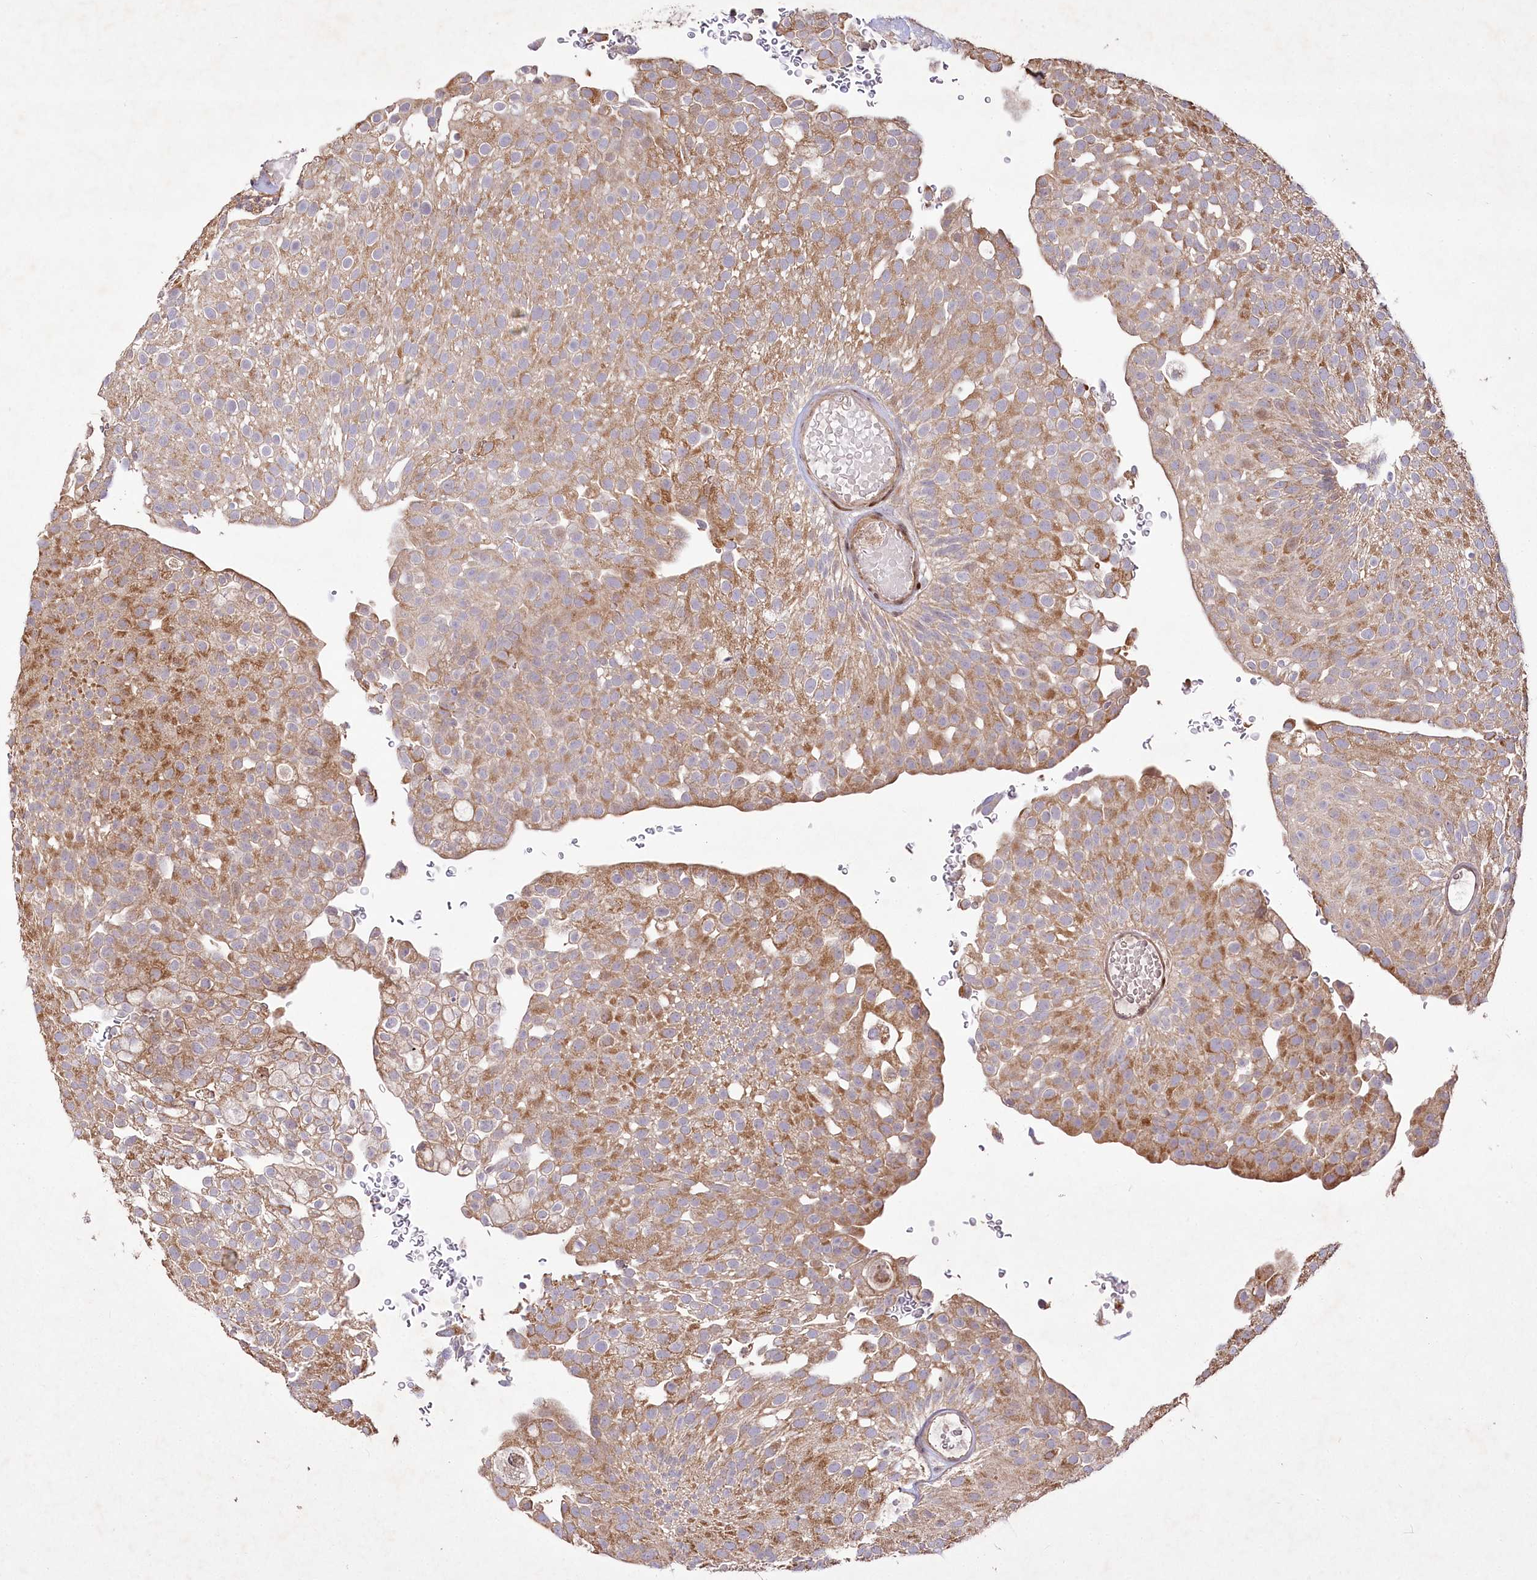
{"staining": {"intensity": "moderate", "quantity": ">75%", "location": "cytoplasmic/membranous"}, "tissue": "urothelial cancer", "cell_type": "Tumor cells", "image_type": "cancer", "snomed": [{"axis": "morphology", "description": "Urothelial carcinoma, Low grade"}, {"axis": "topography", "description": "Urinary bladder"}], "caption": "Low-grade urothelial carcinoma stained for a protein (brown) shows moderate cytoplasmic/membranous positive positivity in about >75% of tumor cells.", "gene": "PSTK", "patient": {"sex": "male", "age": 78}}